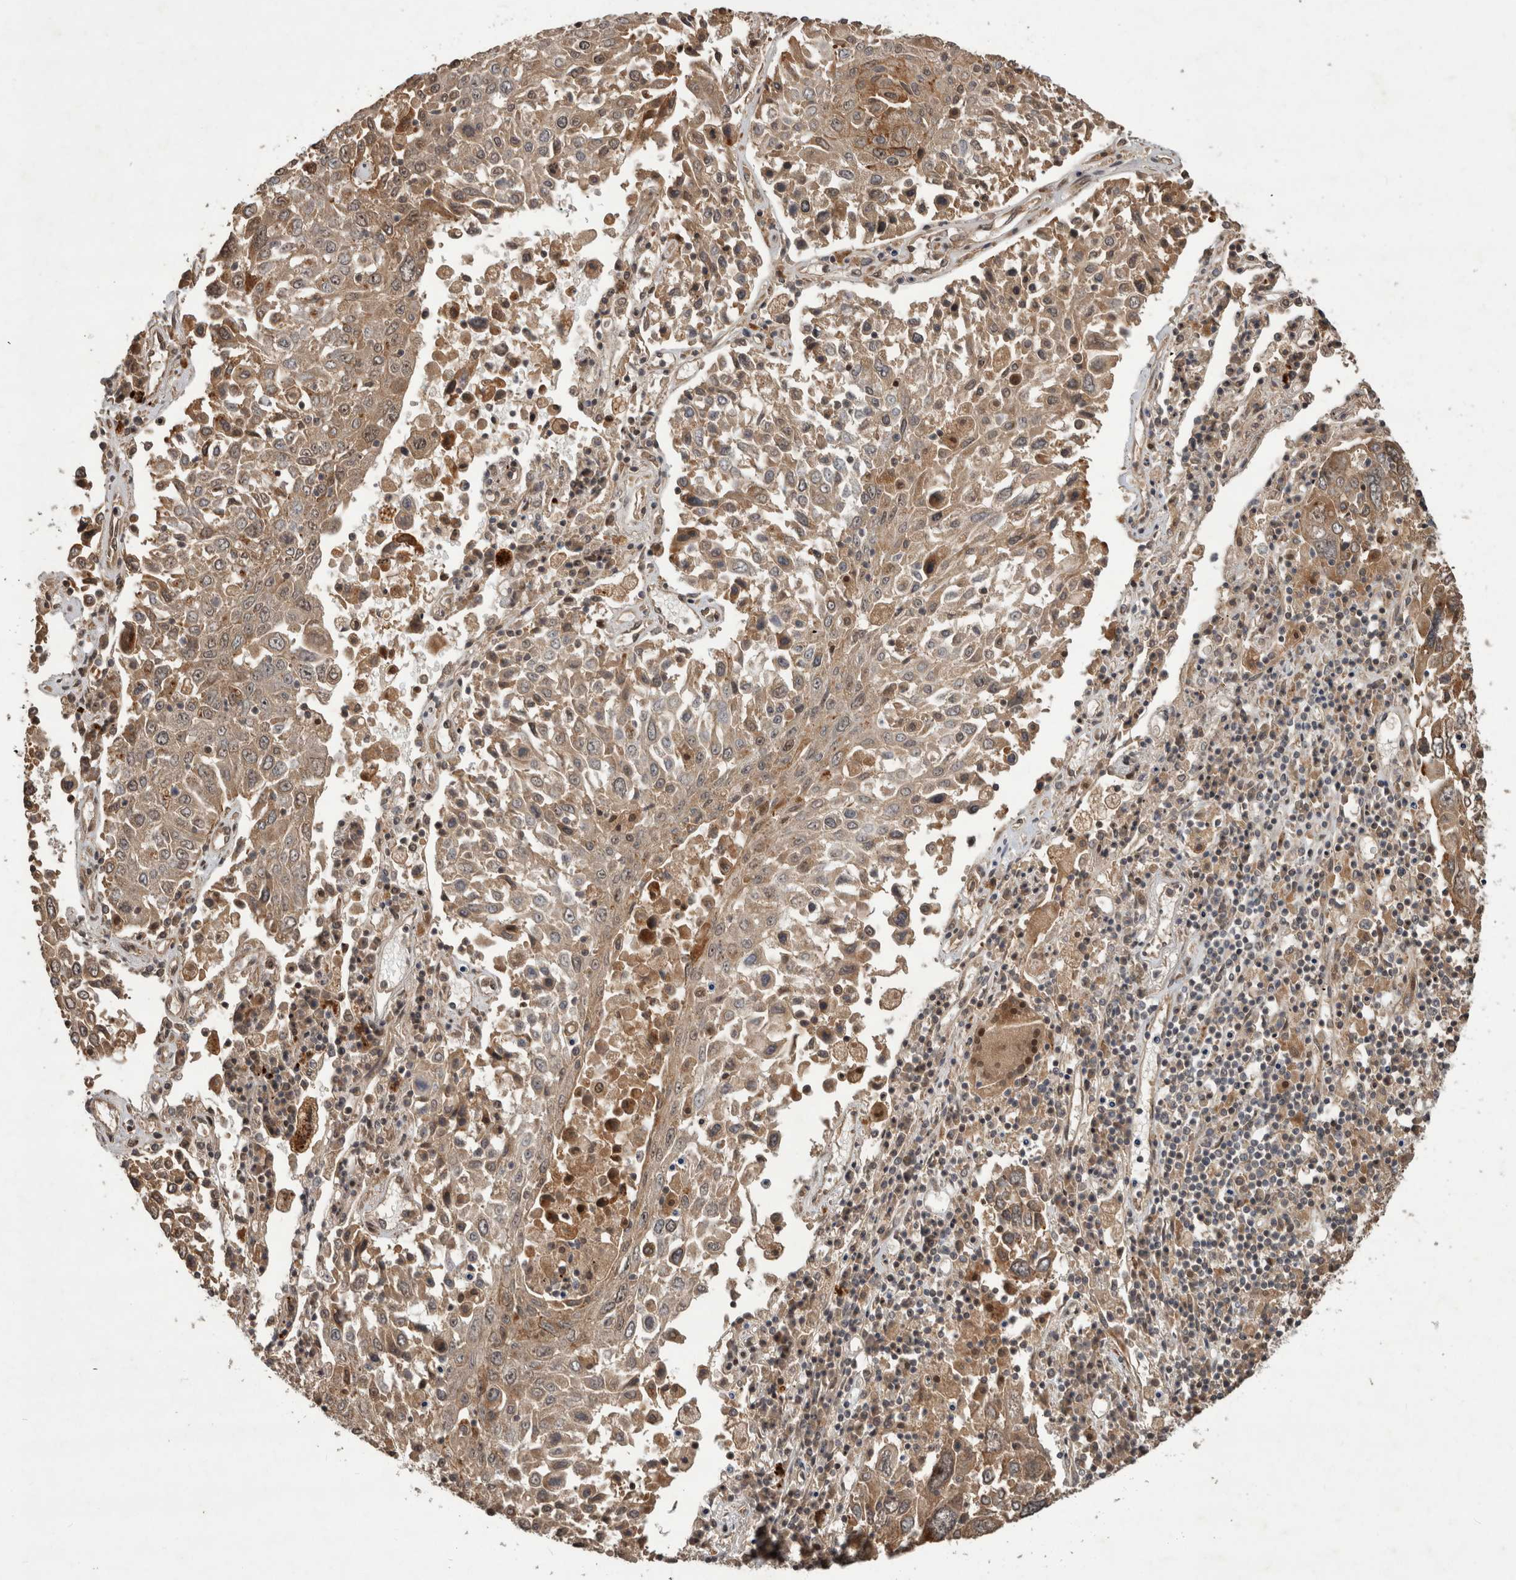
{"staining": {"intensity": "weak", "quantity": "25%-75%", "location": "cytoplasmic/membranous"}, "tissue": "lung cancer", "cell_type": "Tumor cells", "image_type": "cancer", "snomed": [{"axis": "morphology", "description": "Squamous cell carcinoma, NOS"}, {"axis": "topography", "description": "Lung"}], "caption": "A low amount of weak cytoplasmic/membranous staining is present in about 25%-75% of tumor cells in lung cancer (squamous cell carcinoma) tissue. The protein is shown in brown color, while the nuclei are stained blue.", "gene": "PITPNC1", "patient": {"sex": "male", "age": 65}}